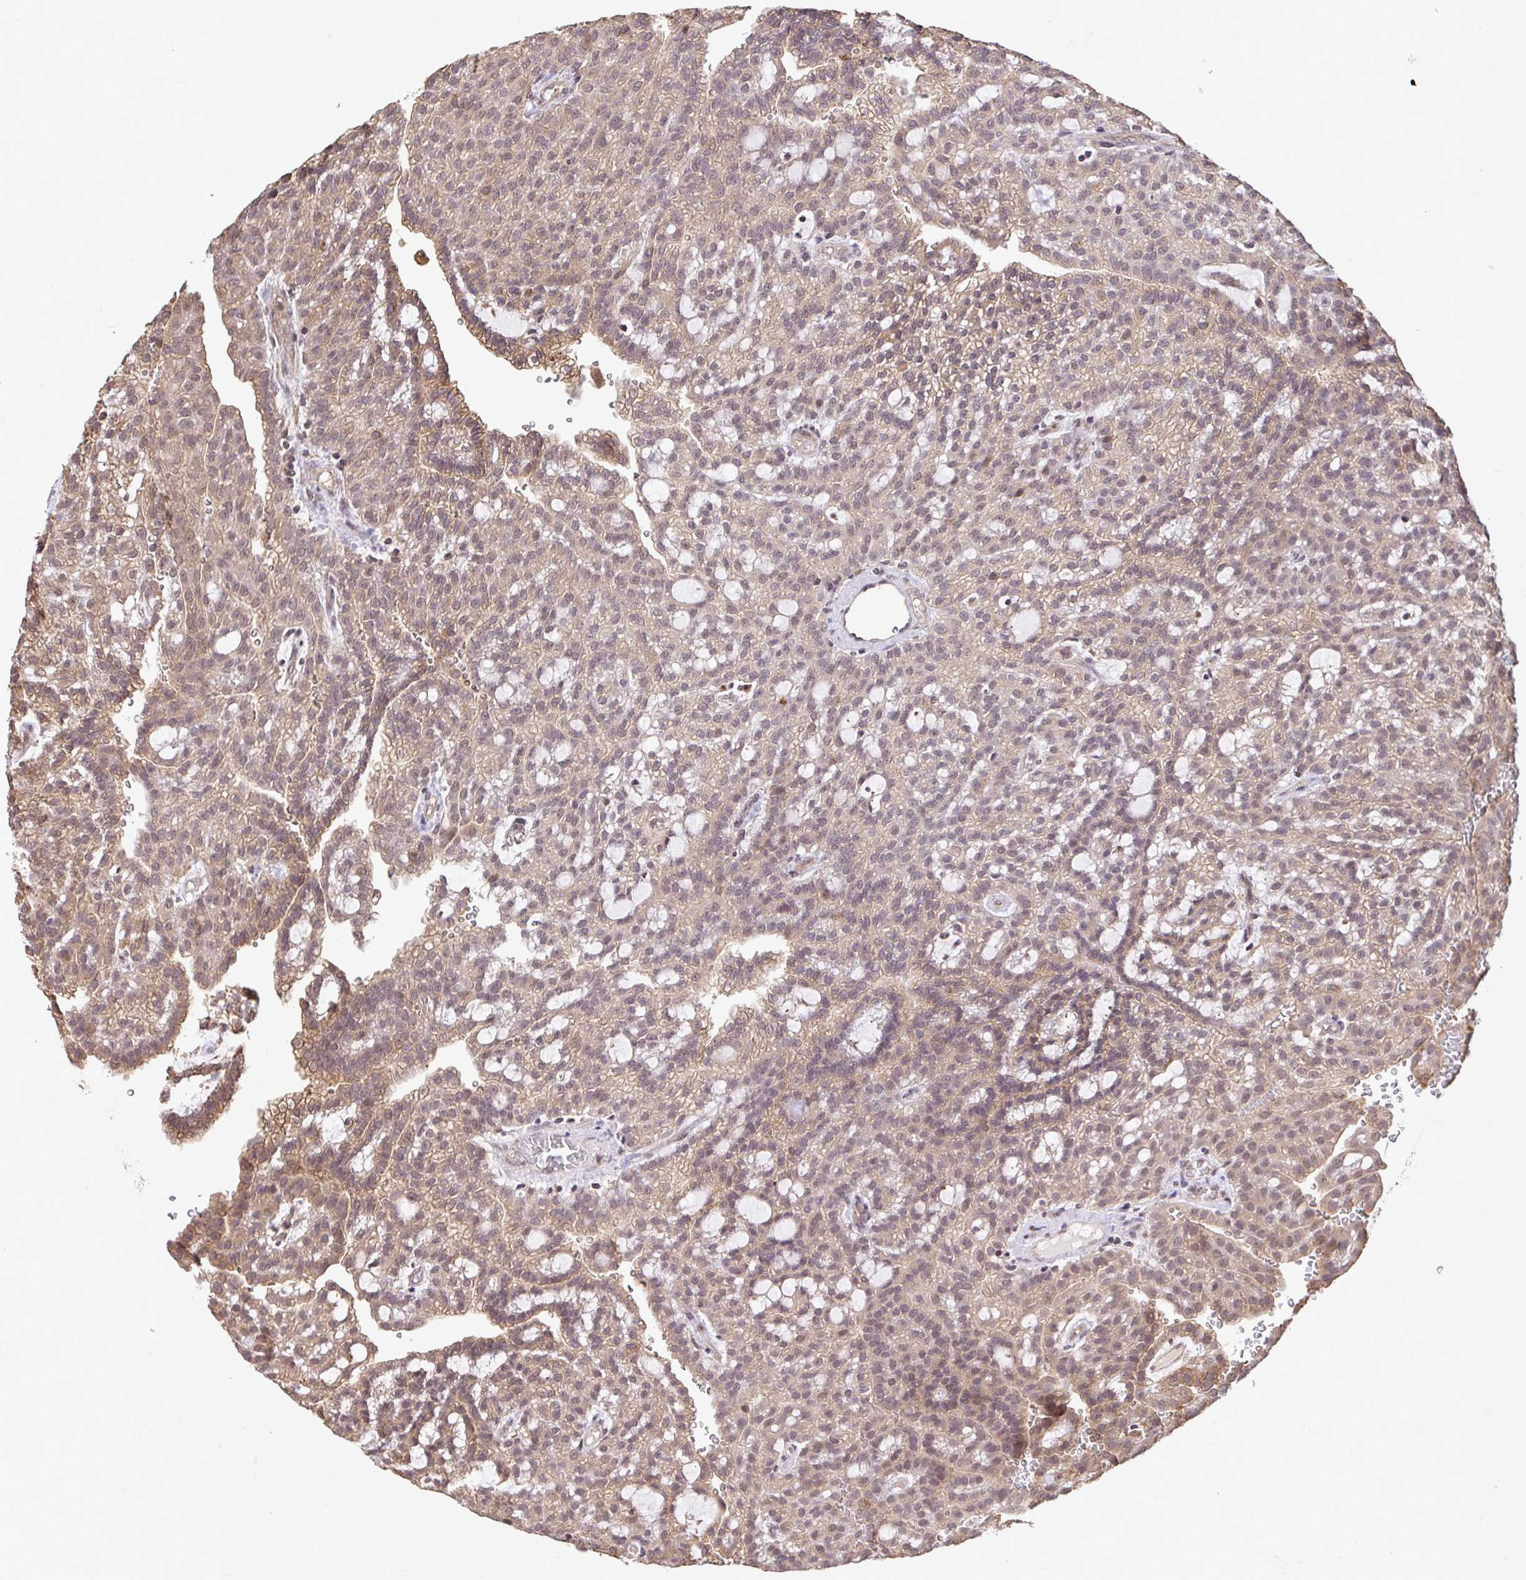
{"staining": {"intensity": "weak", "quantity": "25%-75%", "location": "cytoplasmic/membranous"}, "tissue": "renal cancer", "cell_type": "Tumor cells", "image_type": "cancer", "snomed": [{"axis": "morphology", "description": "Adenocarcinoma, NOS"}, {"axis": "topography", "description": "Kidney"}], "caption": "Immunohistochemistry (IHC) staining of renal adenocarcinoma, which shows low levels of weak cytoplasmic/membranous staining in about 25%-75% of tumor cells indicating weak cytoplasmic/membranous protein expression. The staining was performed using DAB (3,3'-diaminobenzidine) (brown) for protein detection and nuclei were counterstained in hematoxylin (blue).", "gene": "C12orf57", "patient": {"sex": "male", "age": 63}}